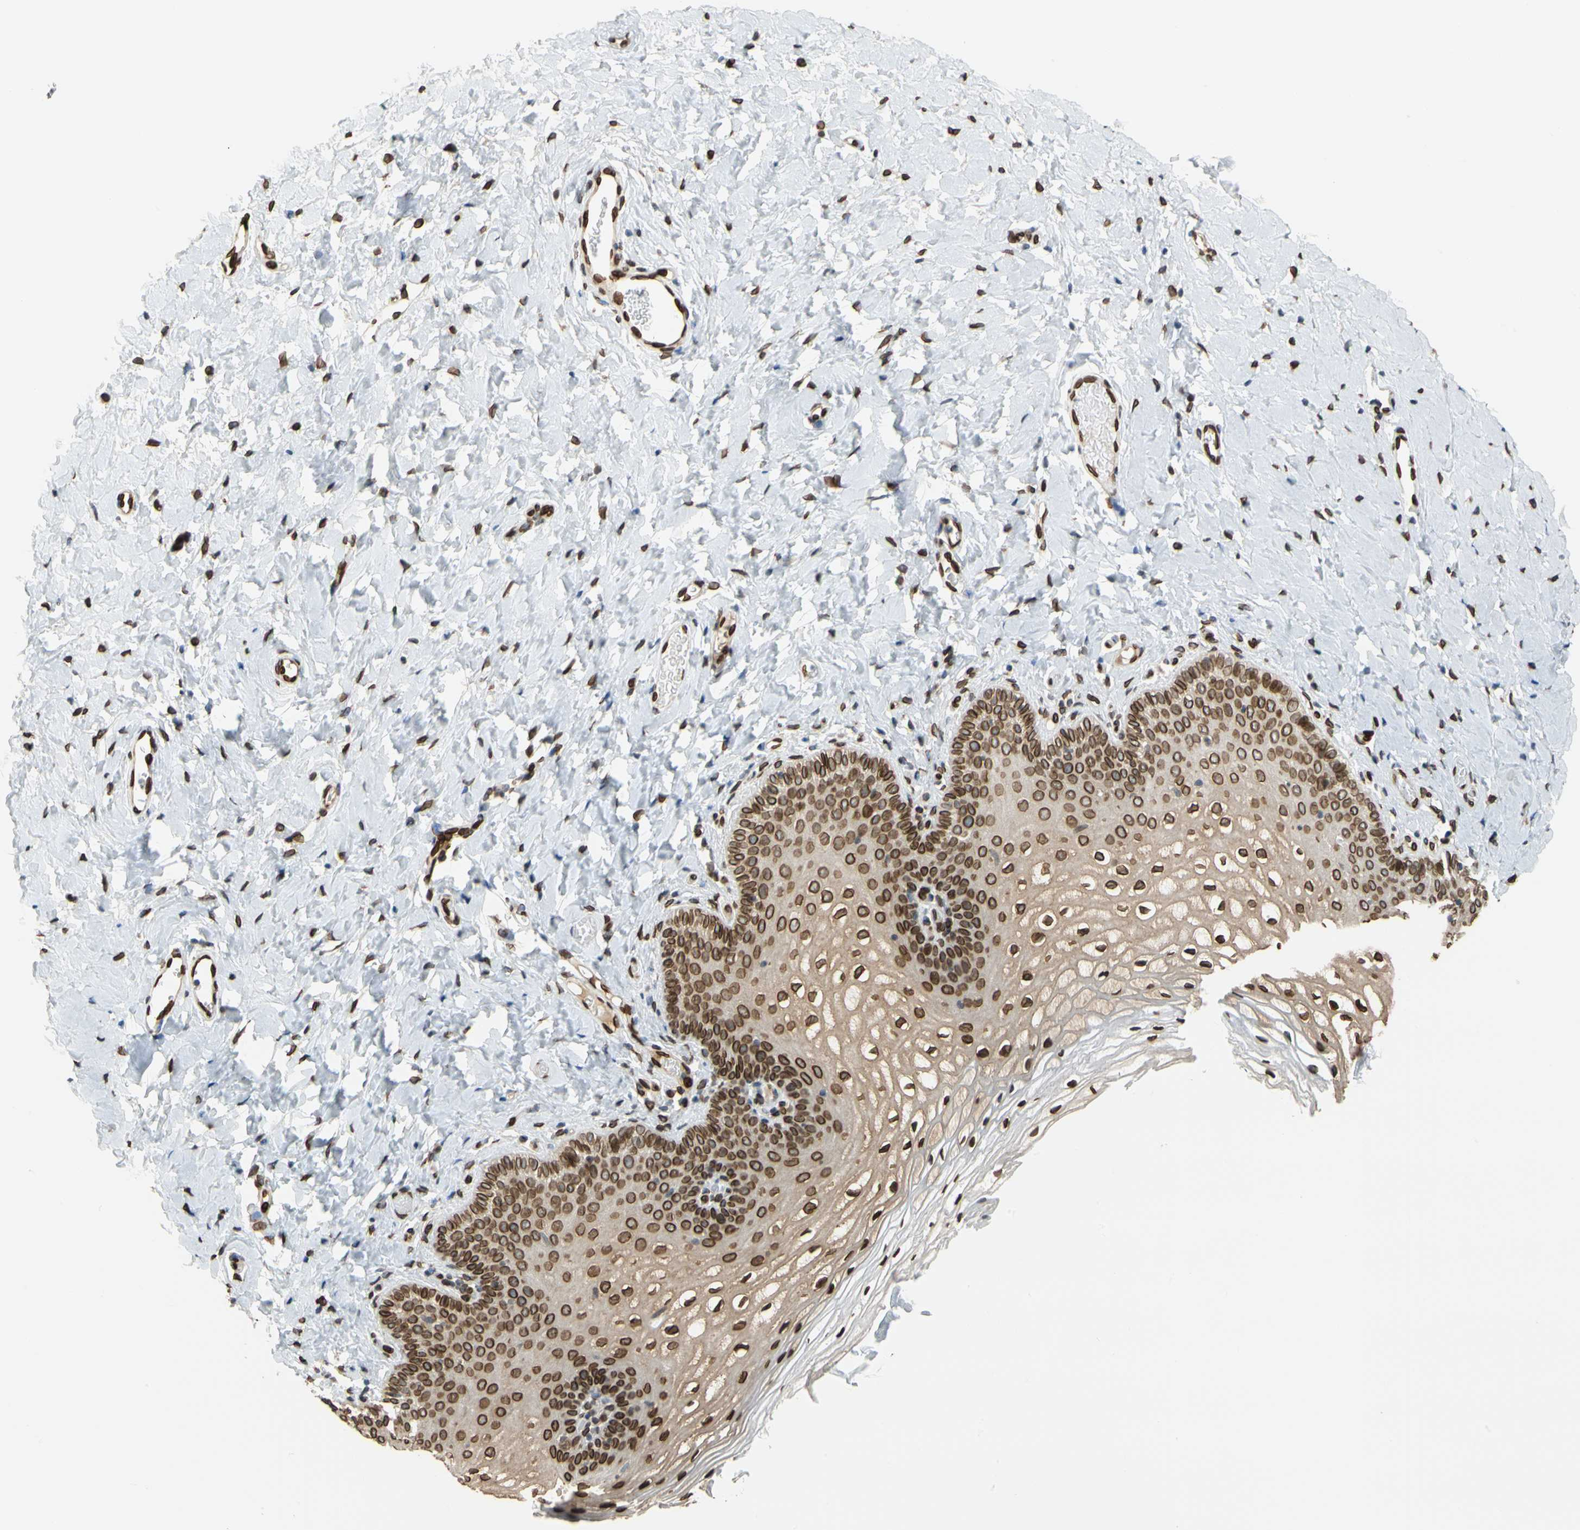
{"staining": {"intensity": "strong", "quantity": ">75%", "location": "cytoplasmic/membranous,nuclear"}, "tissue": "vagina", "cell_type": "Squamous epithelial cells", "image_type": "normal", "snomed": [{"axis": "morphology", "description": "Normal tissue, NOS"}, {"axis": "topography", "description": "Vagina"}], "caption": "Protein positivity by IHC shows strong cytoplasmic/membranous,nuclear staining in about >75% of squamous epithelial cells in unremarkable vagina. Immunohistochemistry (ihc) stains the protein of interest in brown and the nuclei are stained blue.", "gene": "SUN1", "patient": {"sex": "female", "age": 55}}